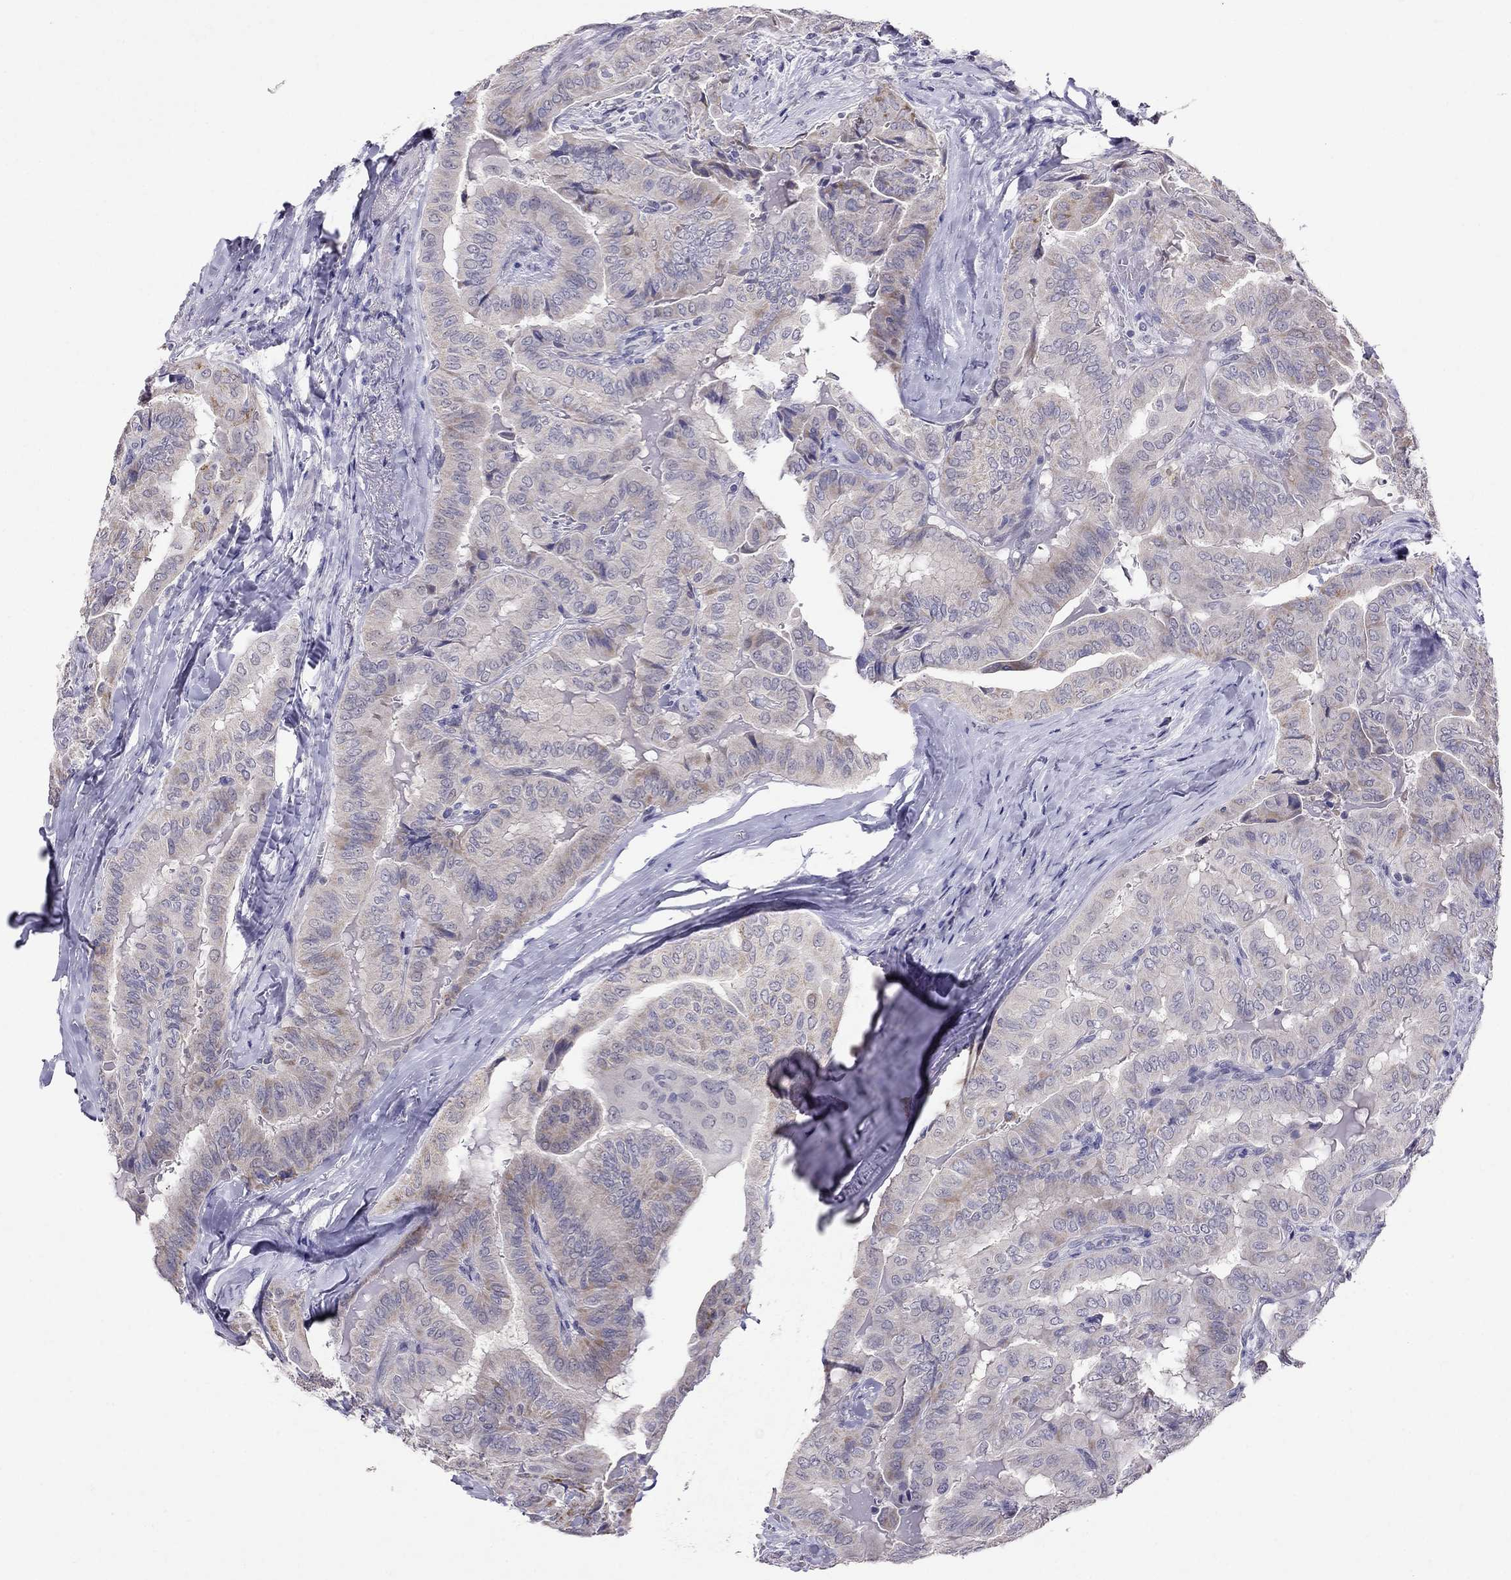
{"staining": {"intensity": "weak", "quantity": "<25%", "location": "cytoplasmic/membranous"}, "tissue": "thyroid cancer", "cell_type": "Tumor cells", "image_type": "cancer", "snomed": [{"axis": "morphology", "description": "Papillary adenocarcinoma, NOS"}, {"axis": "topography", "description": "Thyroid gland"}], "caption": "The immunohistochemistry (IHC) histopathology image has no significant staining in tumor cells of thyroid papillary adenocarcinoma tissue.", "gene": "MYO3B", "patient": {"sex": "female", "age": 68}}